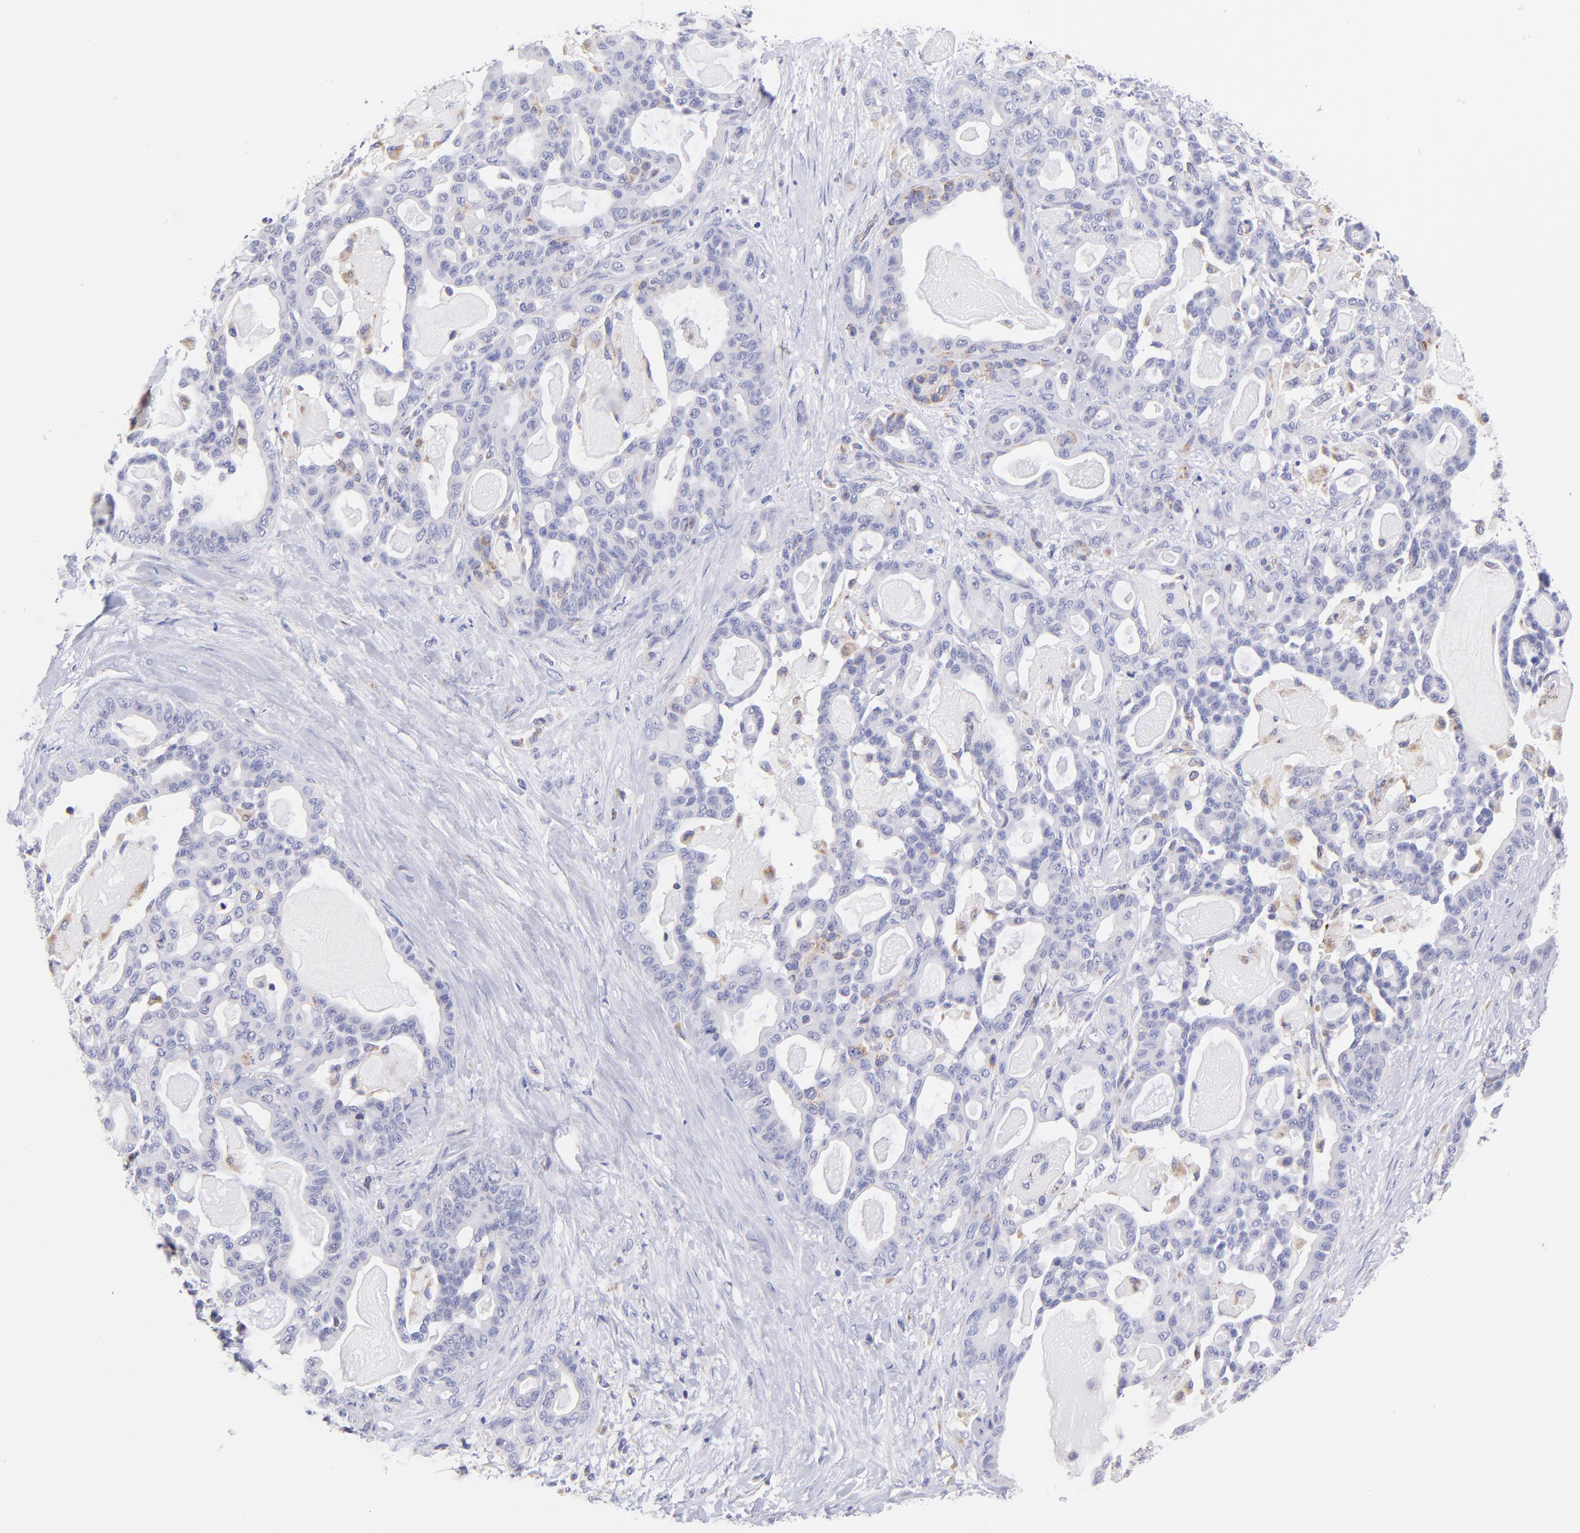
{"staining": {"intensity": "weak", "quantity": "<25%", "location": "cytoplasmic/membranous"}, "tissue": "pancreatic cancer", "cell_type": "Tumor cells", "image_type": "cancer", "snomed": [{"axis": "morphology", "description": "Adenocarcinoma, NOS"}, {"axis": "topography", "description": "Pancreas"}], "caption": "Immunohistochemistry (IHC) photomicrograph of adenocarcinoma (pancreatic) stained for a protein (brown), which exhibits no expression in tumor cells. (DAB immunohistochemistry, high magnification).", "gene": "NDUFB7", "patient": {"sex": "male", "age": 63}}